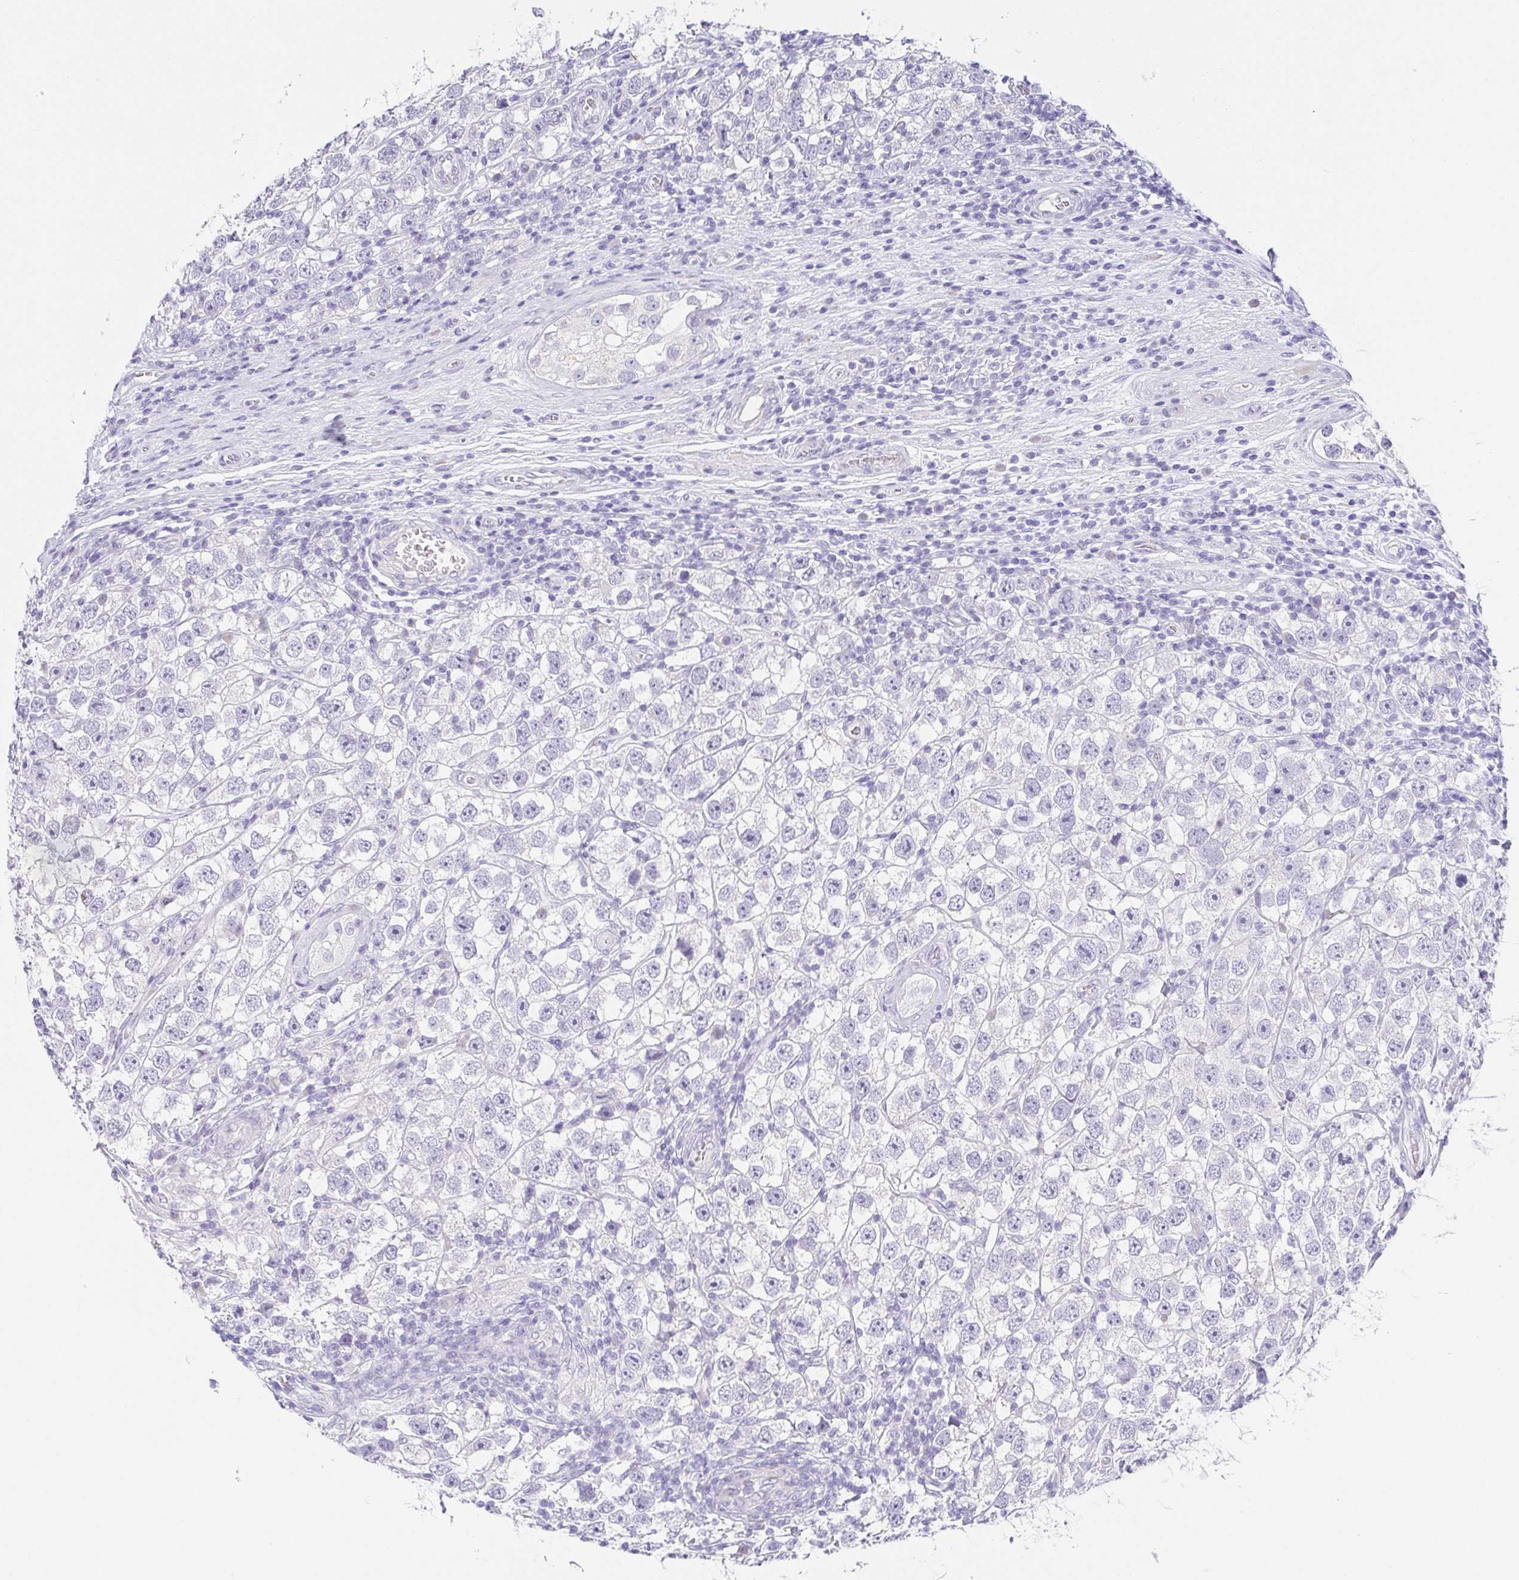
{"staining": {"intensity": "negative", "quantity": "none", "location": "none"}, "tissue": "testis cancer", "cell_type": "Tumor cells", "image_type": "cancer", "snomed": [{"axis": "morphology", "description": "Seminoma, NOS"}, {"axis": "topography", "description": "Testis"}], "caption": "Immunohistochemistry (IHC) of testis seminoma exhibits no expression in tumor cells. (DAB (3,3'-diaminobenzidine) immunohistochemistry, high magnification).", "gene": "HAPLN2", "patient": {"sex": "male", "age": 26}}